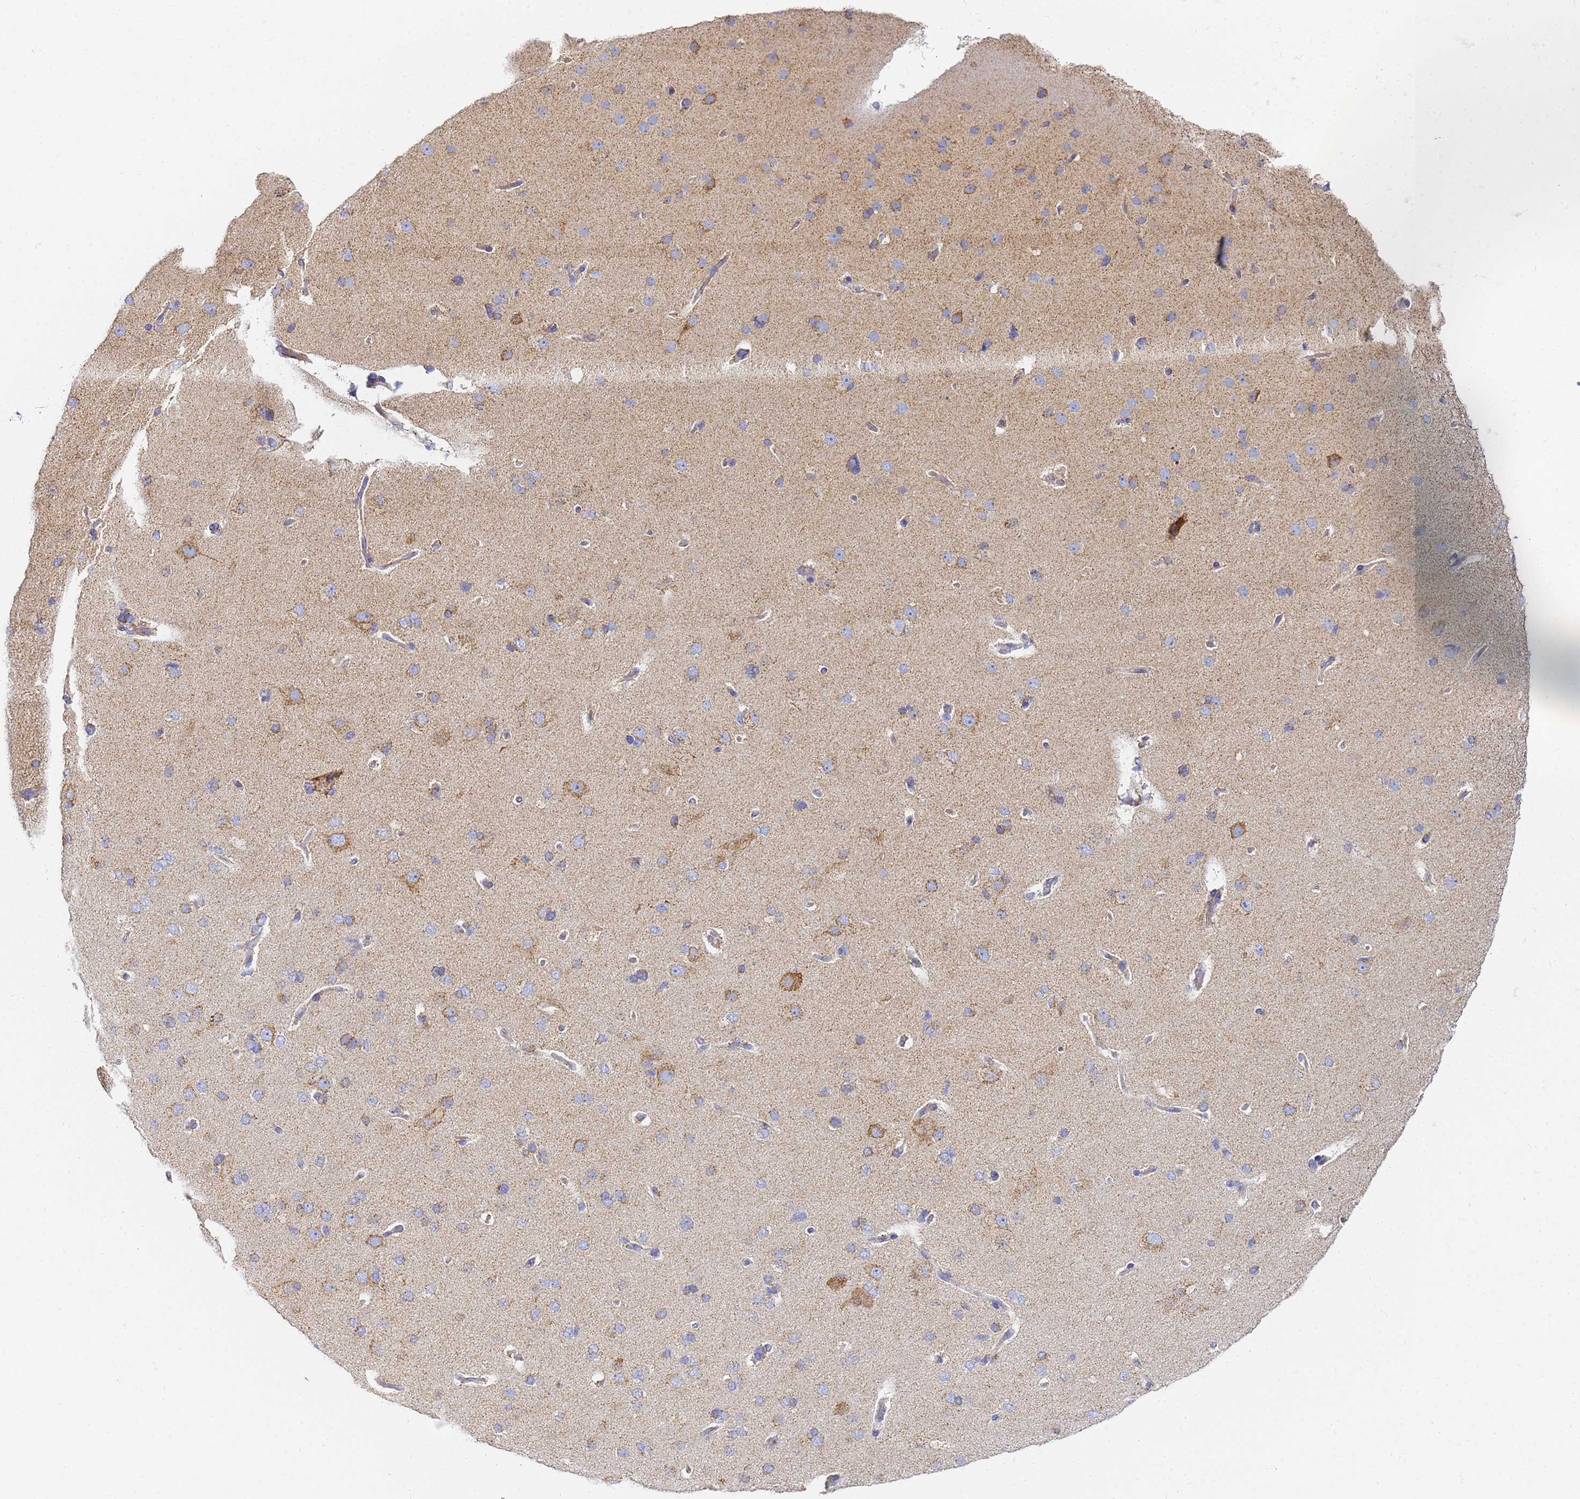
{"staining": {"intensity": "negative", "quantity": "none", "location": "none"}, "tissue": "cerebral cortex", "cell_type": "Endothelial cells", "image_type": "normal", "snomed": [{"axis": "morphology", "description": "Normal tissue, NOS"}, {"axis": "topography", "description": "Cerebral cortex"}], "caption": "Immunohistochemistry photomicrograph of unremarkable cerebral cortex stained for a protein (brown), which exhibits no positivity in endothelial cells.", "gene": "CNIH4", "patient": {"sex": "male", "age": 62}}